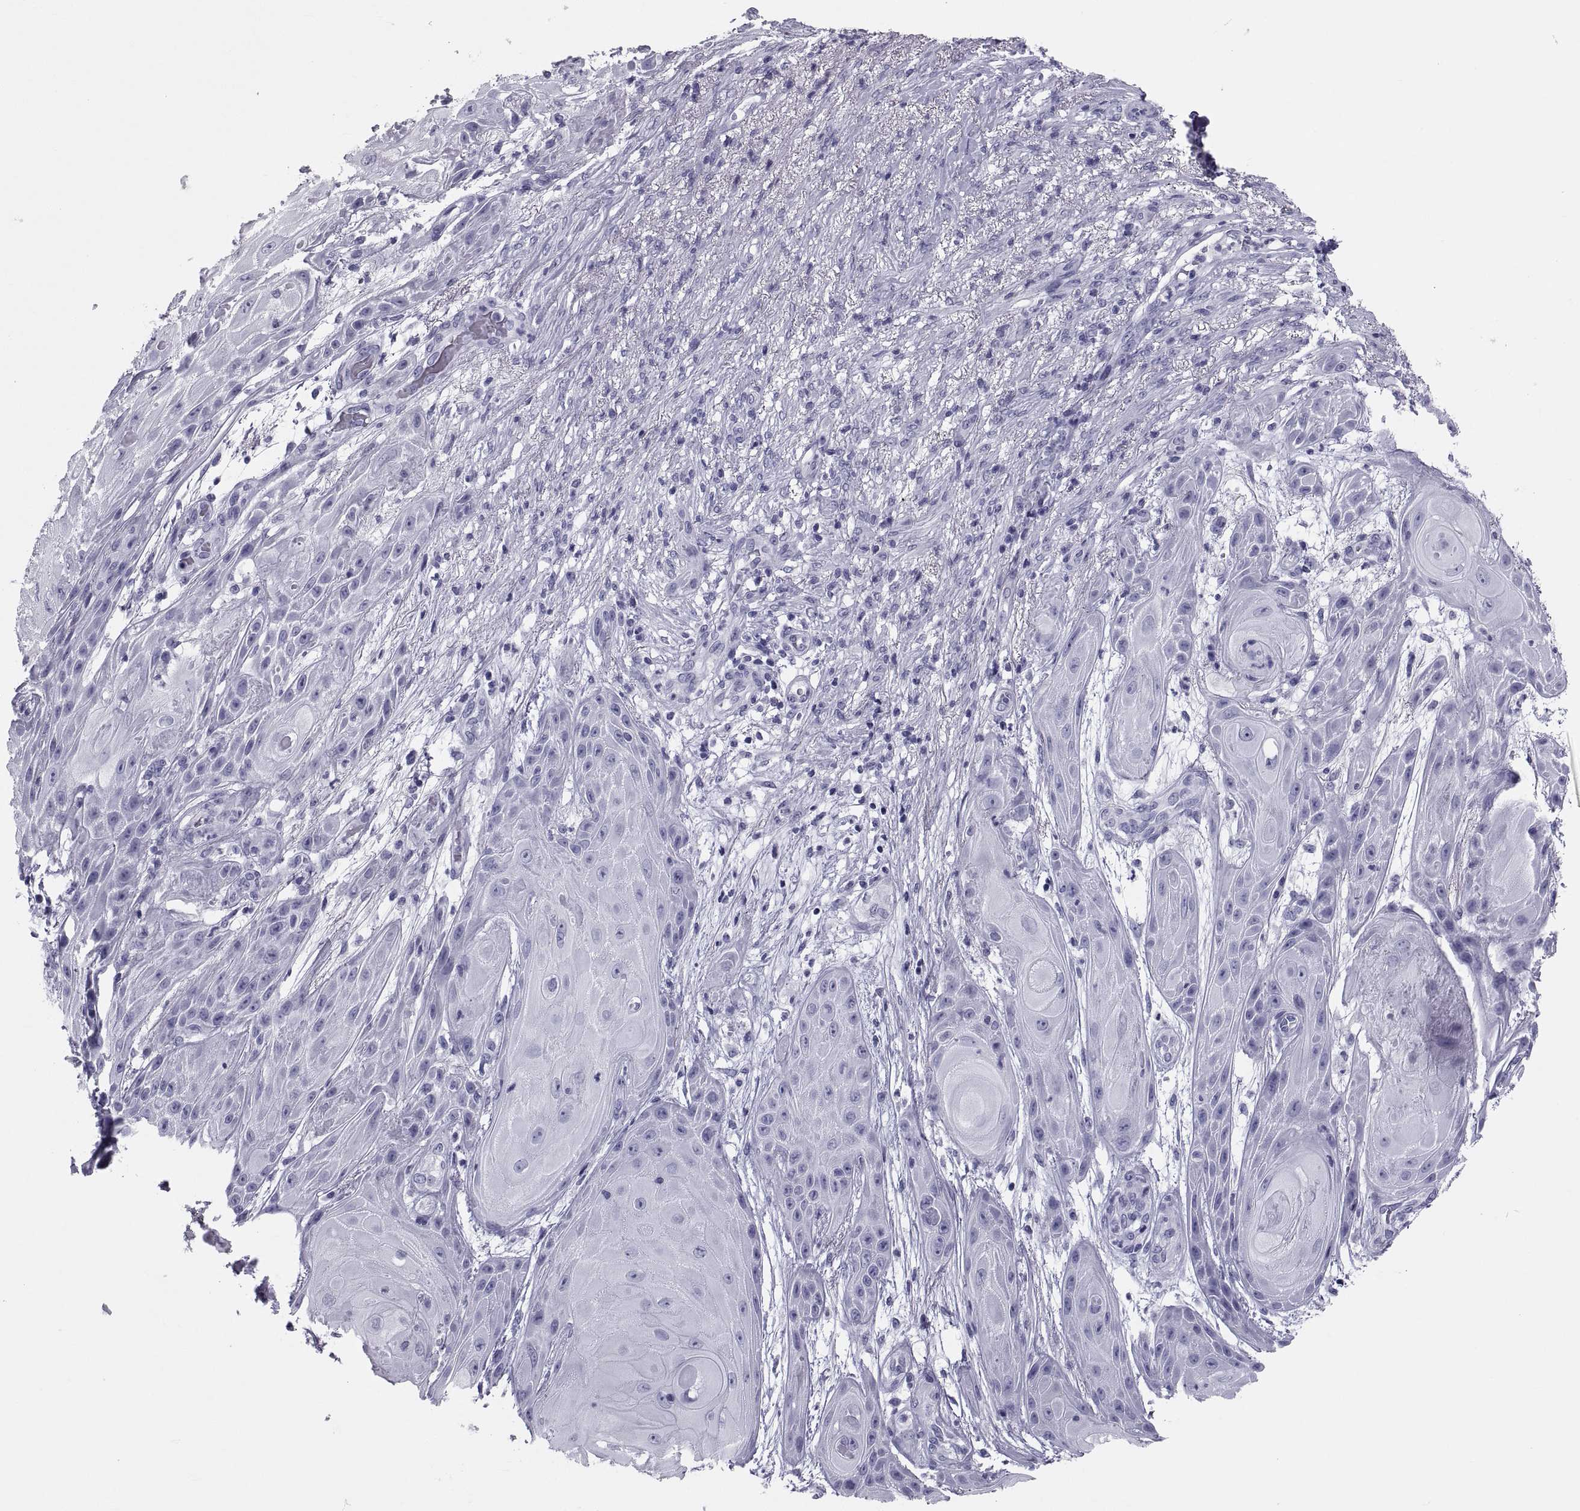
{"staining": {"intensity": "negative", "quantity": "none", "location": "none"}, "tissue": "skin cancer", "cell_type": "Tumor cells", "image_type": "cancer", "snomed": [{"axis": "morphology", "description": "Squamous cell carcinoma, NOS"}, {"axis": "topography", "description": "Skin"}], "caption": "IHC of squamous cell carcinoma (skin) shows no positivity in tumor cells.", "gene": "CRISP1", "patient": {"sex": "male", "age": 62}}